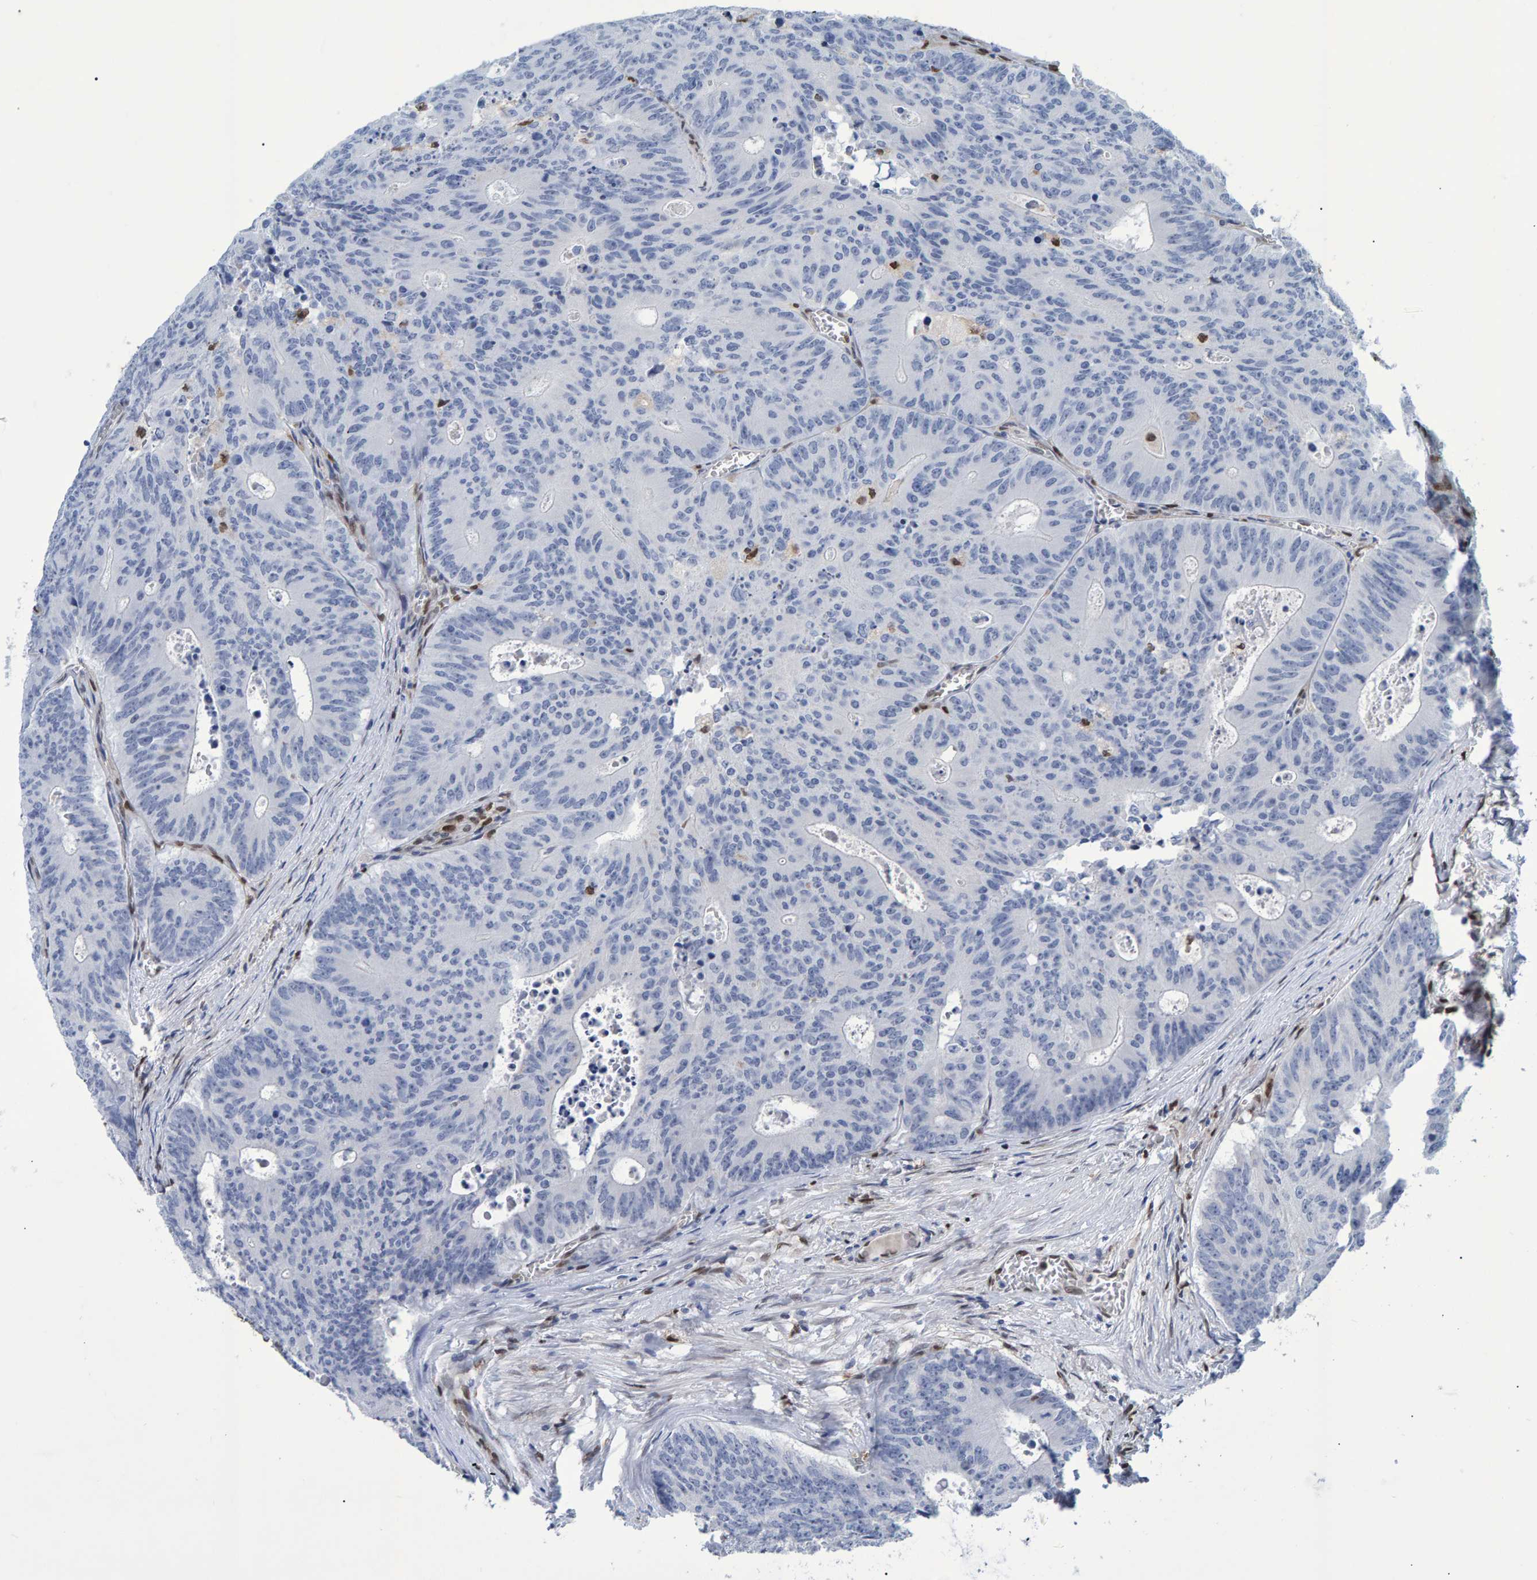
{"staining": {"intensity": "negative", "quantity": "none", "location": "none"}, "tissue": "colorectal cancer", "cell_type": "Tumor cells", "image_type": "cancer", "snomed": [{"axis": "morphology", "description": "Adenocarcinoma, NOS"}, {"axis": "topography", "description": "Colon"}], "caption": "High power microscopy micrograph of an immunohistochemistry (IHC) histopathology image of adenocarcinoma (colorectal), revealing no significant positivity in tumor cells.", "gene": "QKI", "patient": {"sex": "male", "age": 87}}